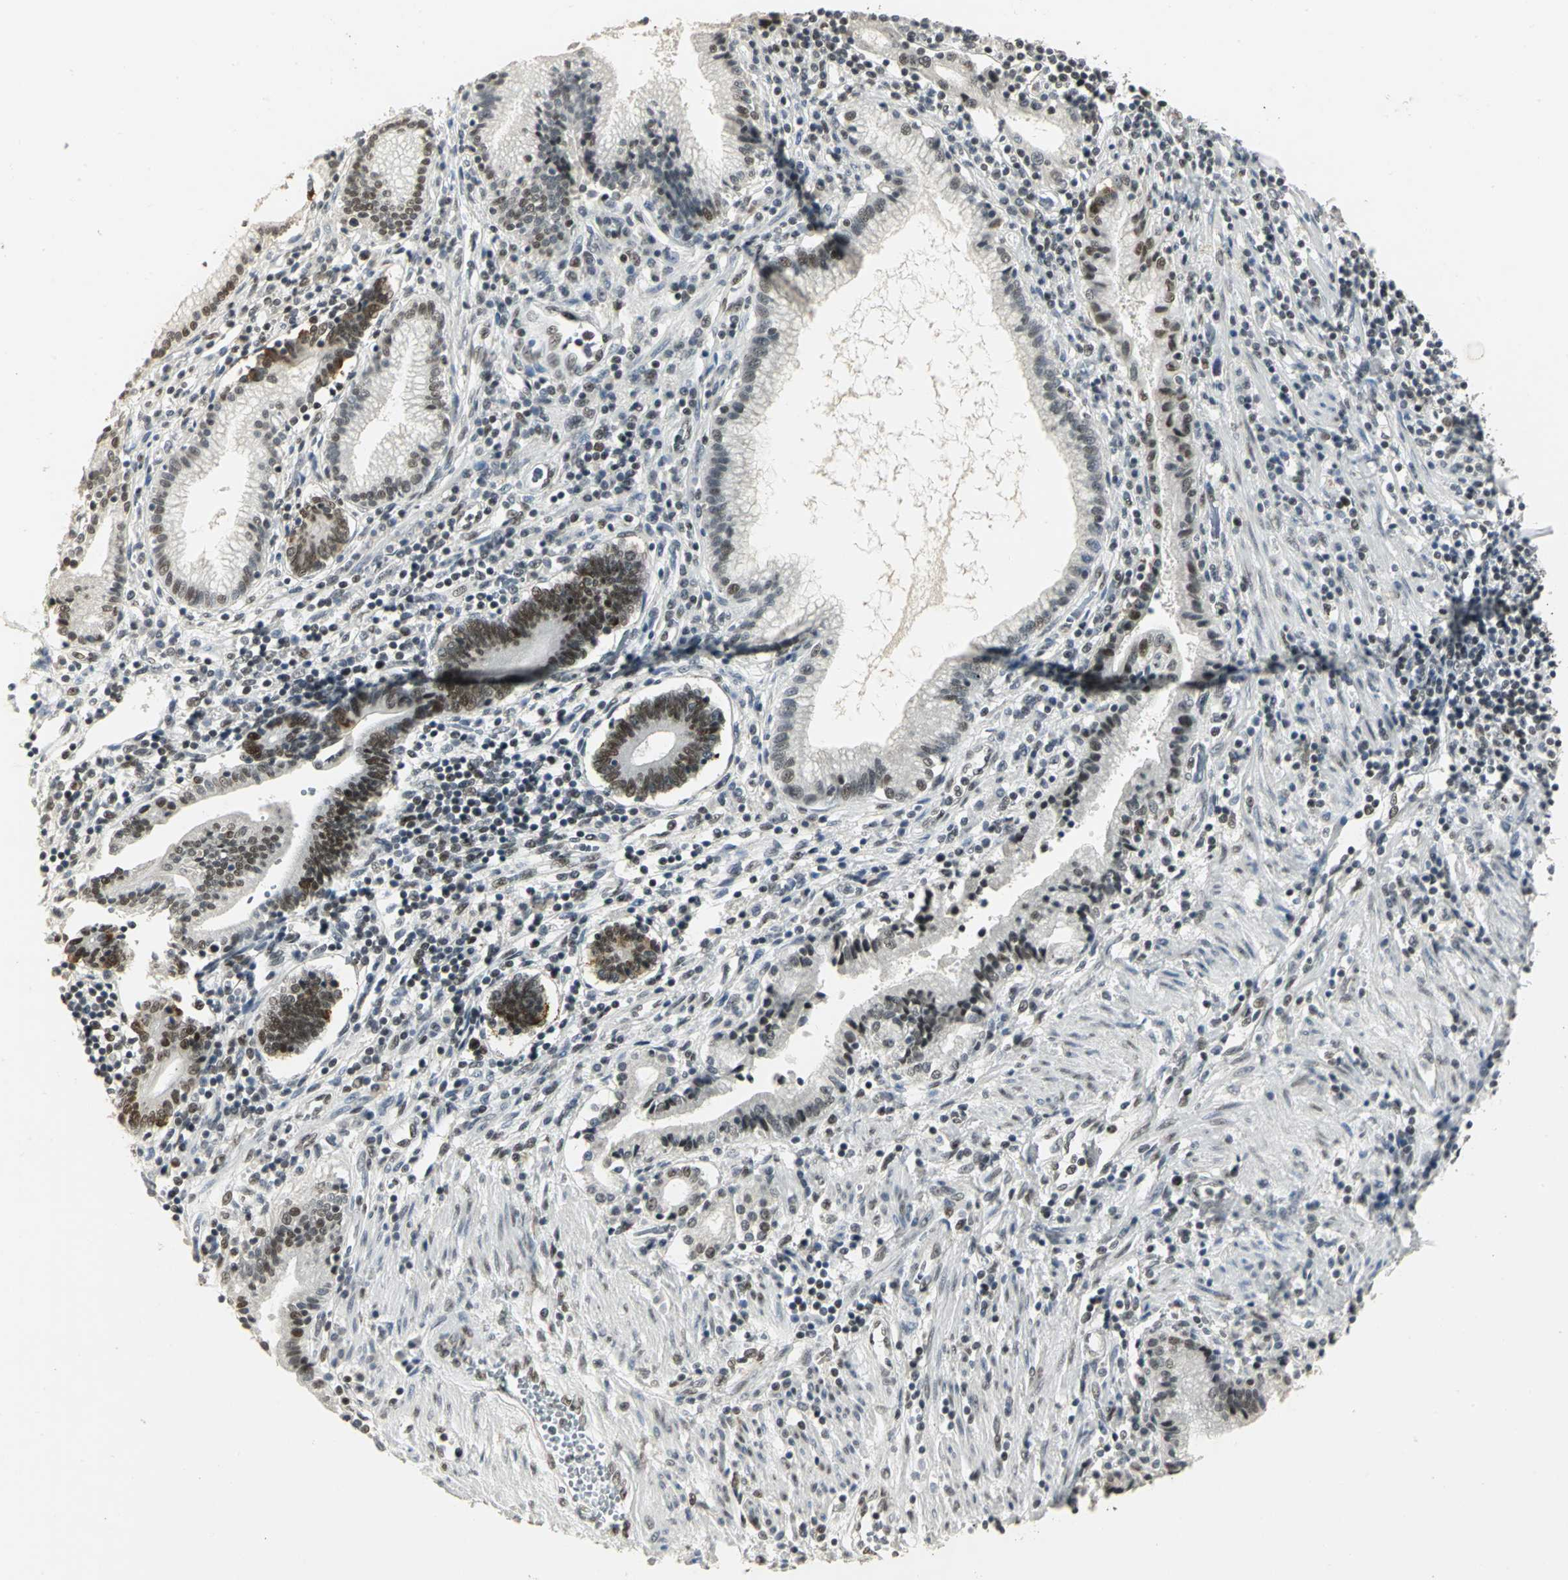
{"staining": {"intensity": "strong", "quantity": ">75%", "location": "nuclear"}, "tissue": "pancreatic cancer", "cell_type": "Tumor cells", "image_type": "cancer", "snomed": [{"axis": "morphology", "description": "Adenocarcinoma, NOS"}, {"axis": "topography", "description": "Pancreas"}], "caption": "Immunohistochemistry (IHC) staining of pancreatic adenocarcinoma, which demonstrates high levels of strong nuclear staining in approximately >75% of tumor cells indicating strong nuclear protein staining. The staining was performed using DAB (3,3'-diaminobenzidine) (brown) for protein detection and nuclei were counterstained in hematoxylin (blue).", "gene": "CBX3", "patient": {"sex": "female", "age": 48}}